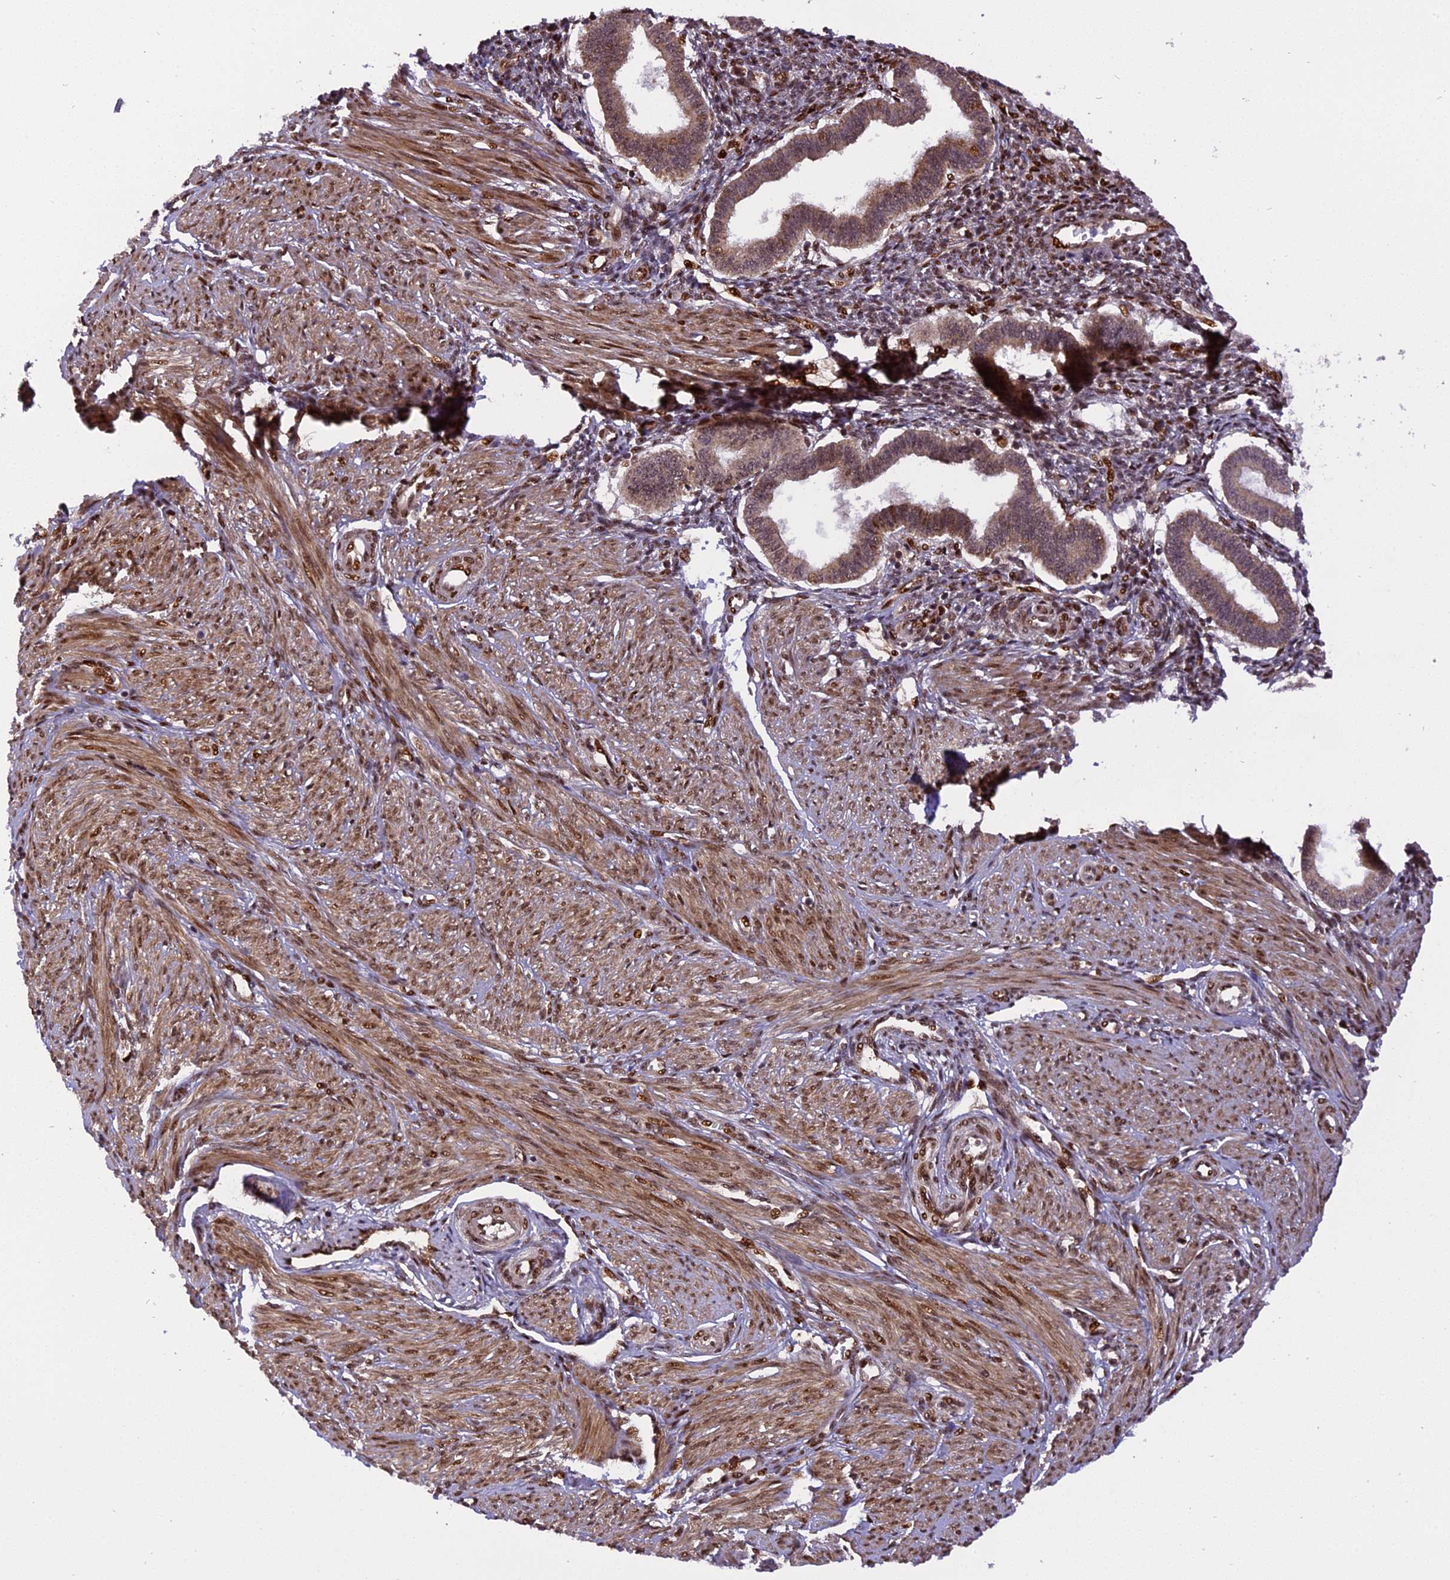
{"staining": {"intensity": "moderate", "quantity": ">75%", "location": "cytoplasmic/membranous,nuclear"}, "tissue": "endometrium", "cell_type": "Cells in endometrial stroma", "image_type": "normal", "snomed": [{"axis": "morphology", "description": "Normal tissue, NOS"}, {"axis": "topography", "description": "Endometrium"}], "caption": "DAB immunohistochemical staining of unremarkable endometrium exhibits moderate cytoplasmic/membranous,nuclear protein staining in approximately >75% of cells in endometrial stroma.", "gene": "MICALL1", "patient": {"sex": "female", "age": 24}}